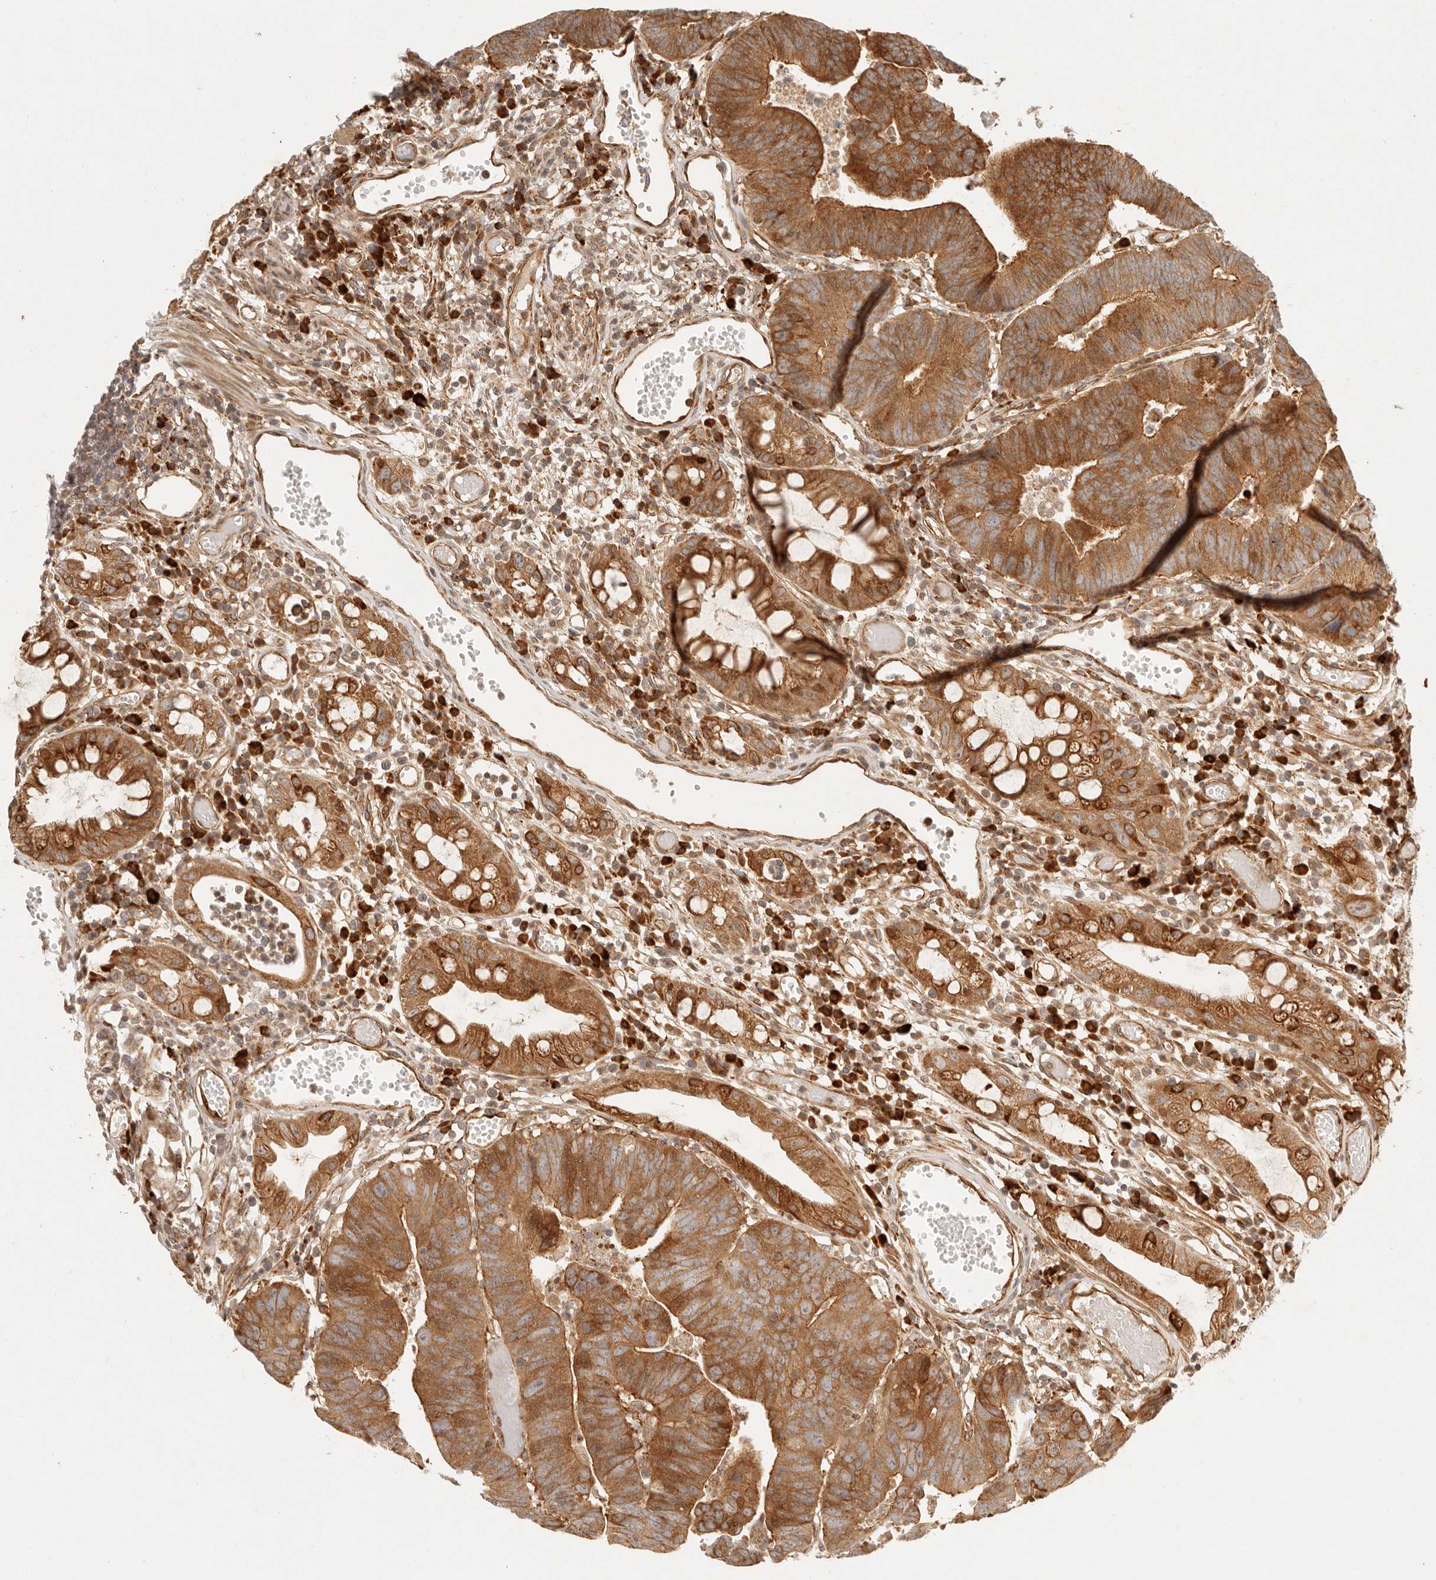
{"staining": {"intensity": "strong", "quantity": ">75%", "location": "cytoplasmic/membranous"}, "tissue": "colorectal cancer", "cell_type": "Tumor cells", "image_type": "cancer", "snomed": [{"axis": "morphology", "description": "Adenocarcinoma, NOS"}, {"axis": "topography", "description": "Rectum"}], "caption": "IHC image of human adenocarcinoma (colorectal) stained for a protein (brown), which displays high levels of strong cytoplasmic/membranous expression in approximately >75% of tumor cells.", "gene": "KLHL38", "patient": {"sex": "female", "age": 65}}